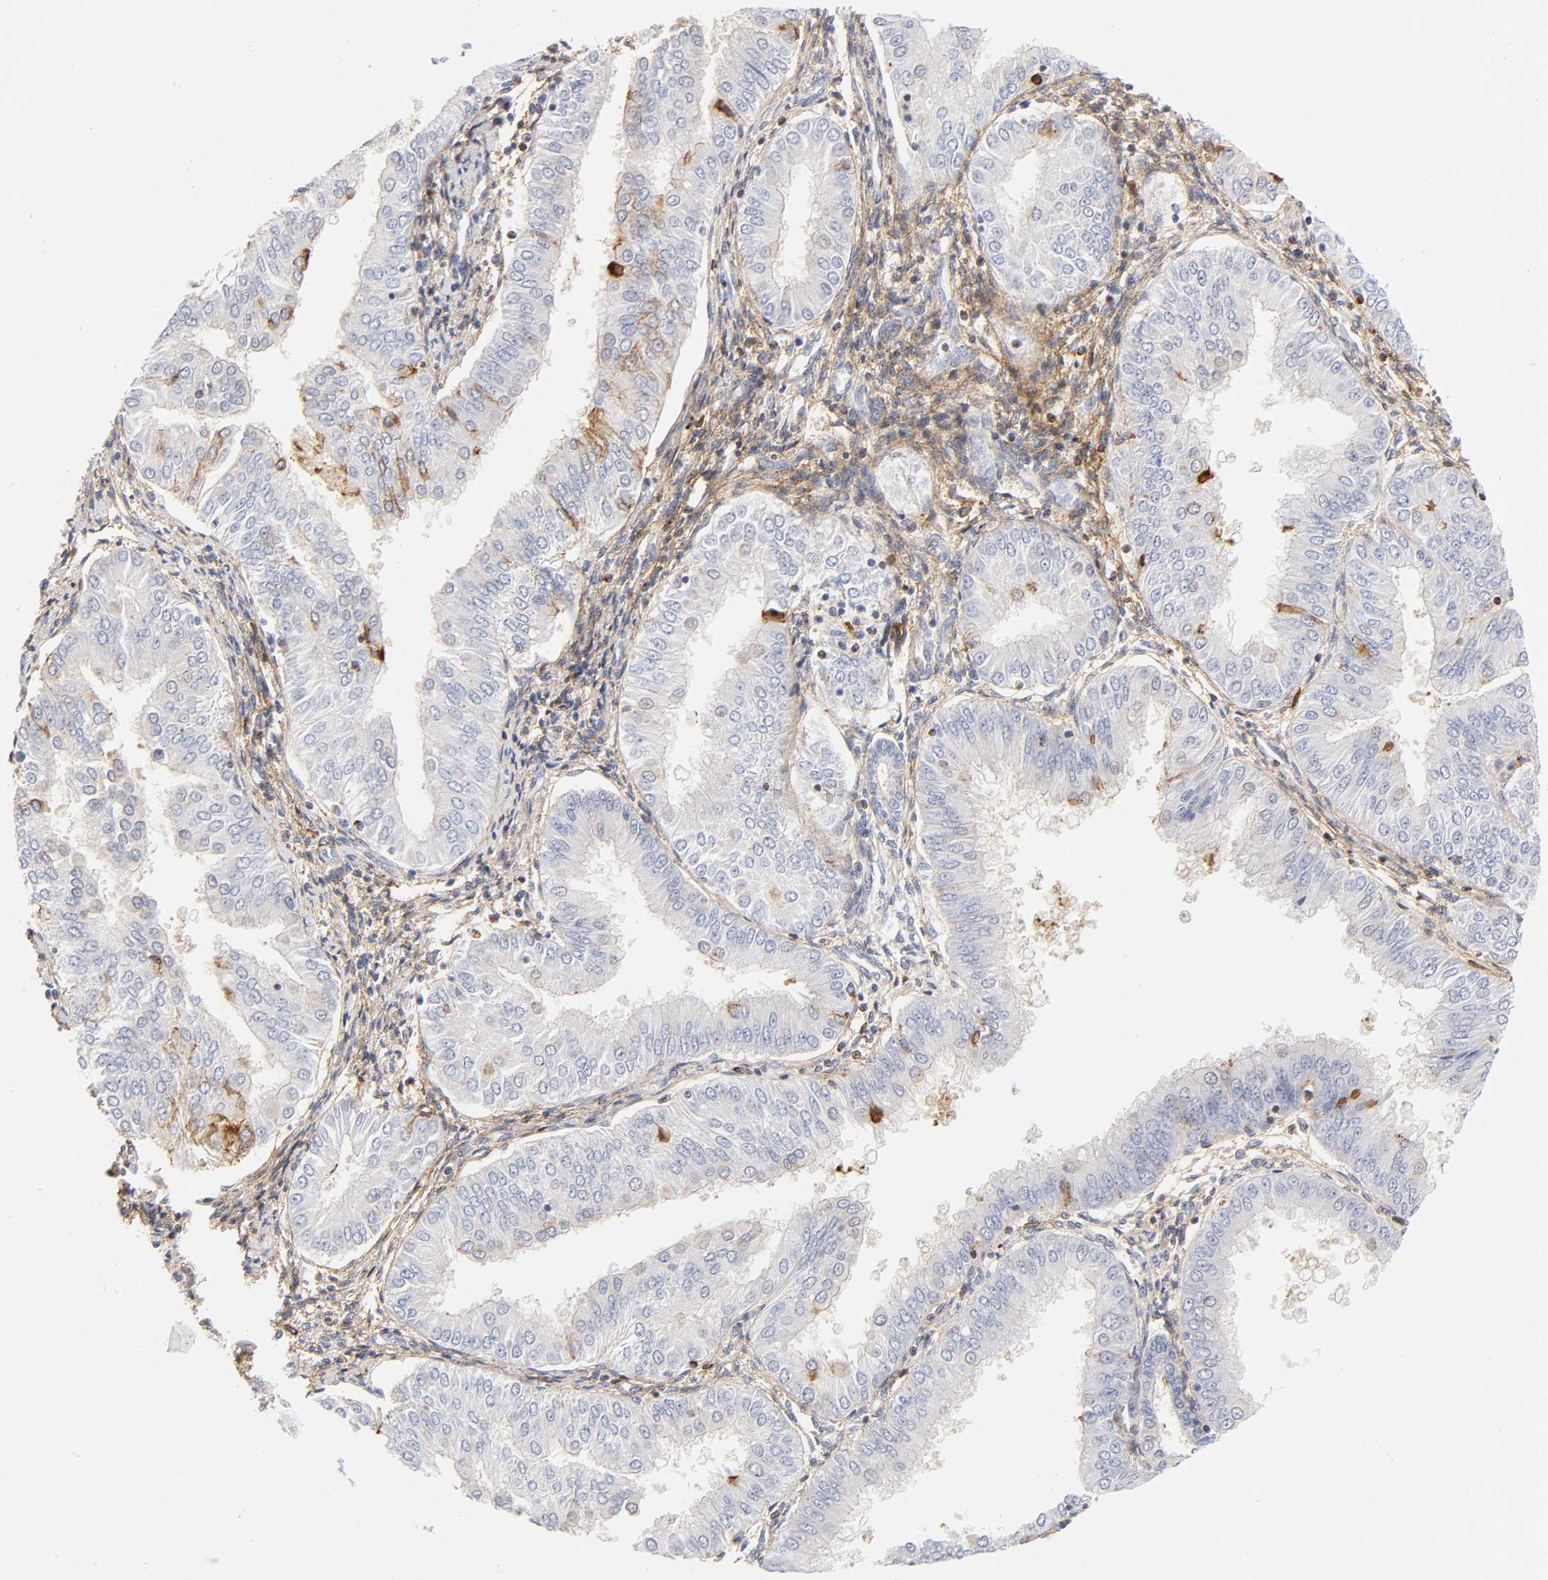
{"staining": {"intensity": "negative", "quantity": "none", "location": "none"}, "tissue": "endometrial cancer", "cell_type": "Tumor cells", "image_type": "cancer", "snomed": [{"axis": "morphology", "description": "Adenocarcinoma, NOS"}, {"axis": "topography", "description": "Endometrium"}], "caption": "A photomicrograph of human endometrial cancer (adenocarcinoma) is negative for staining in tumor cells.", "gene": "ANXA7", "patient": {"sex": "female", "age": 53}}